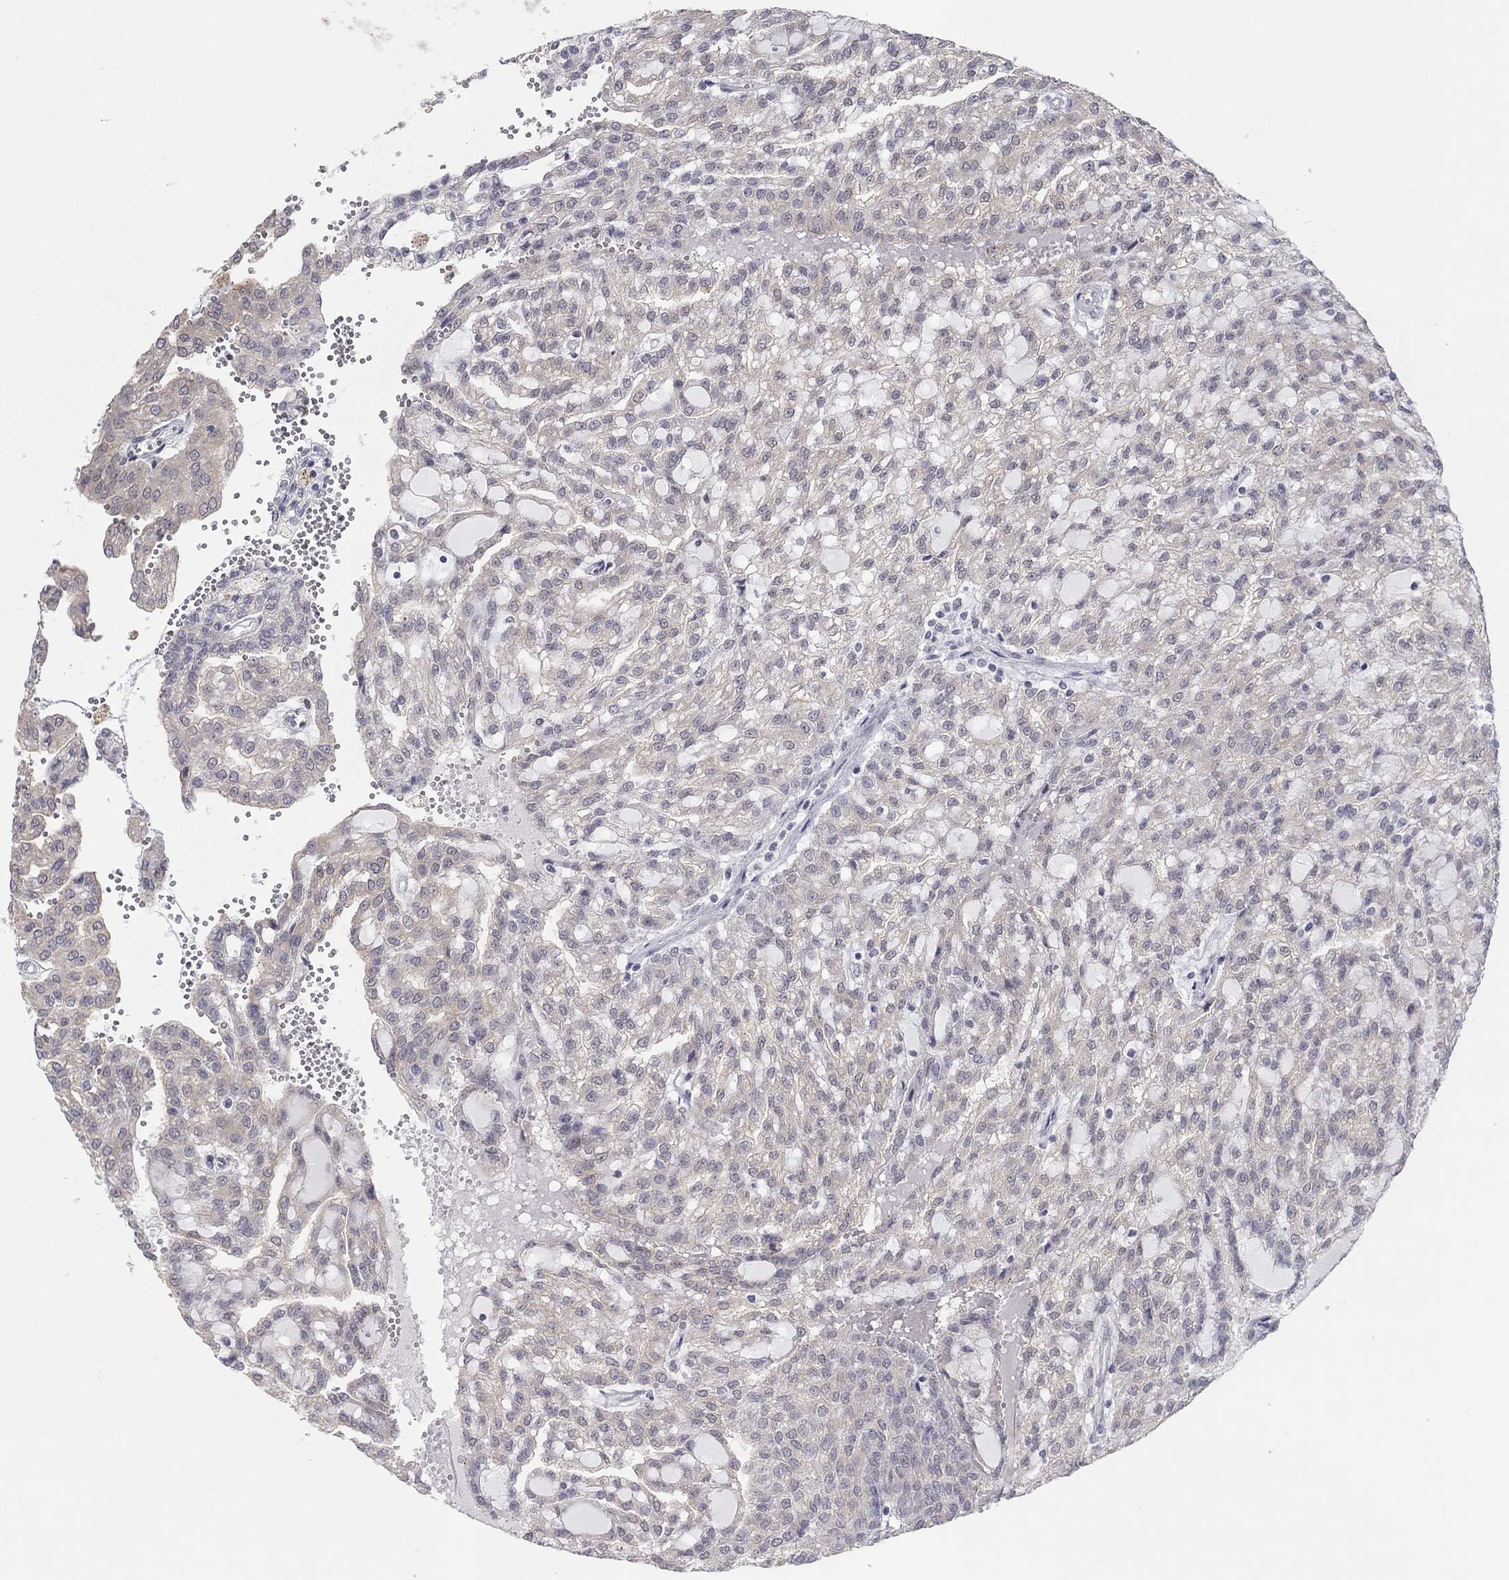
{"staining": {"intensity": "weak", "quantity": "25%-75%", "location": "cytoplasmic/membranous"}, "tissue": "renal cancer", "cell_type": "Tumor cells", "image_type": "cancer", "snomed": [{"axis": "morphology", "description": "Adenocarcinoma, NOS"}, {"axis": "topography", "description": "Kidney"}], "caption": "Immunohistochemistry (IHC) micrograph of renal cancer stained for a protein (brown), which exhibits low levels of weak cytoplasmic/membranous positivity in approximately 25%-75% of tumor cells.", "gene": "SLC22A2", "patient": {"sex": "male", "age": 63}}